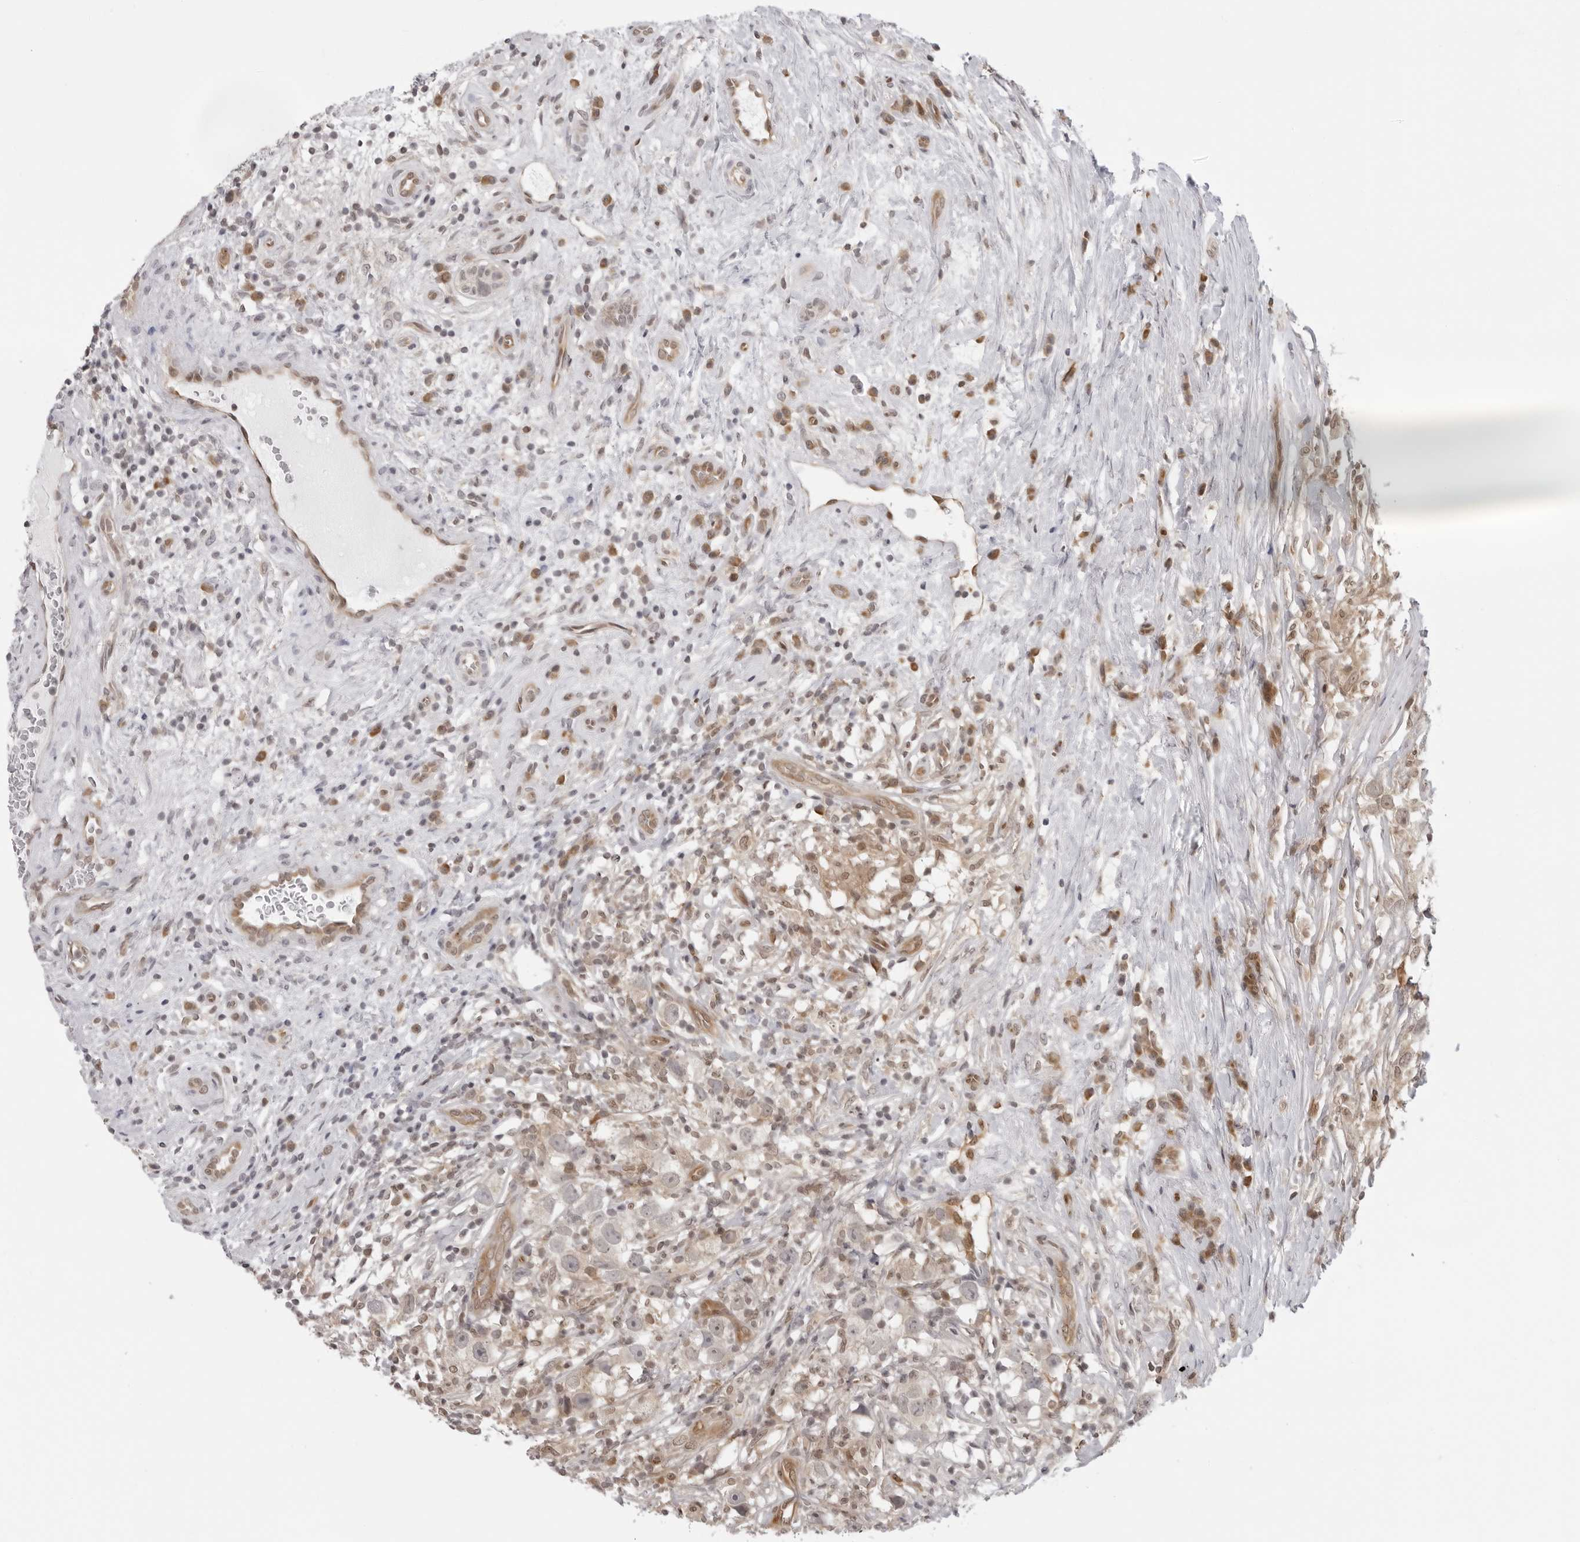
{"staining": {"intensity": "negative", "quantity": "none", "location": "none"}, "tissue": "testis cancer", "cell_type": "Tumor cells", "image_type": "cancer", "snomed": [{"axis": "morphology", "description": "Seminoma, NOS"}, {"axis": "topography", "description": "Testis"}], "caption": "Protein analysis of seminoma (testis) reveals no significant positivity in tumor cells.", "gene": "CASP7", "patient": {"sex": "male", "age": 49}}